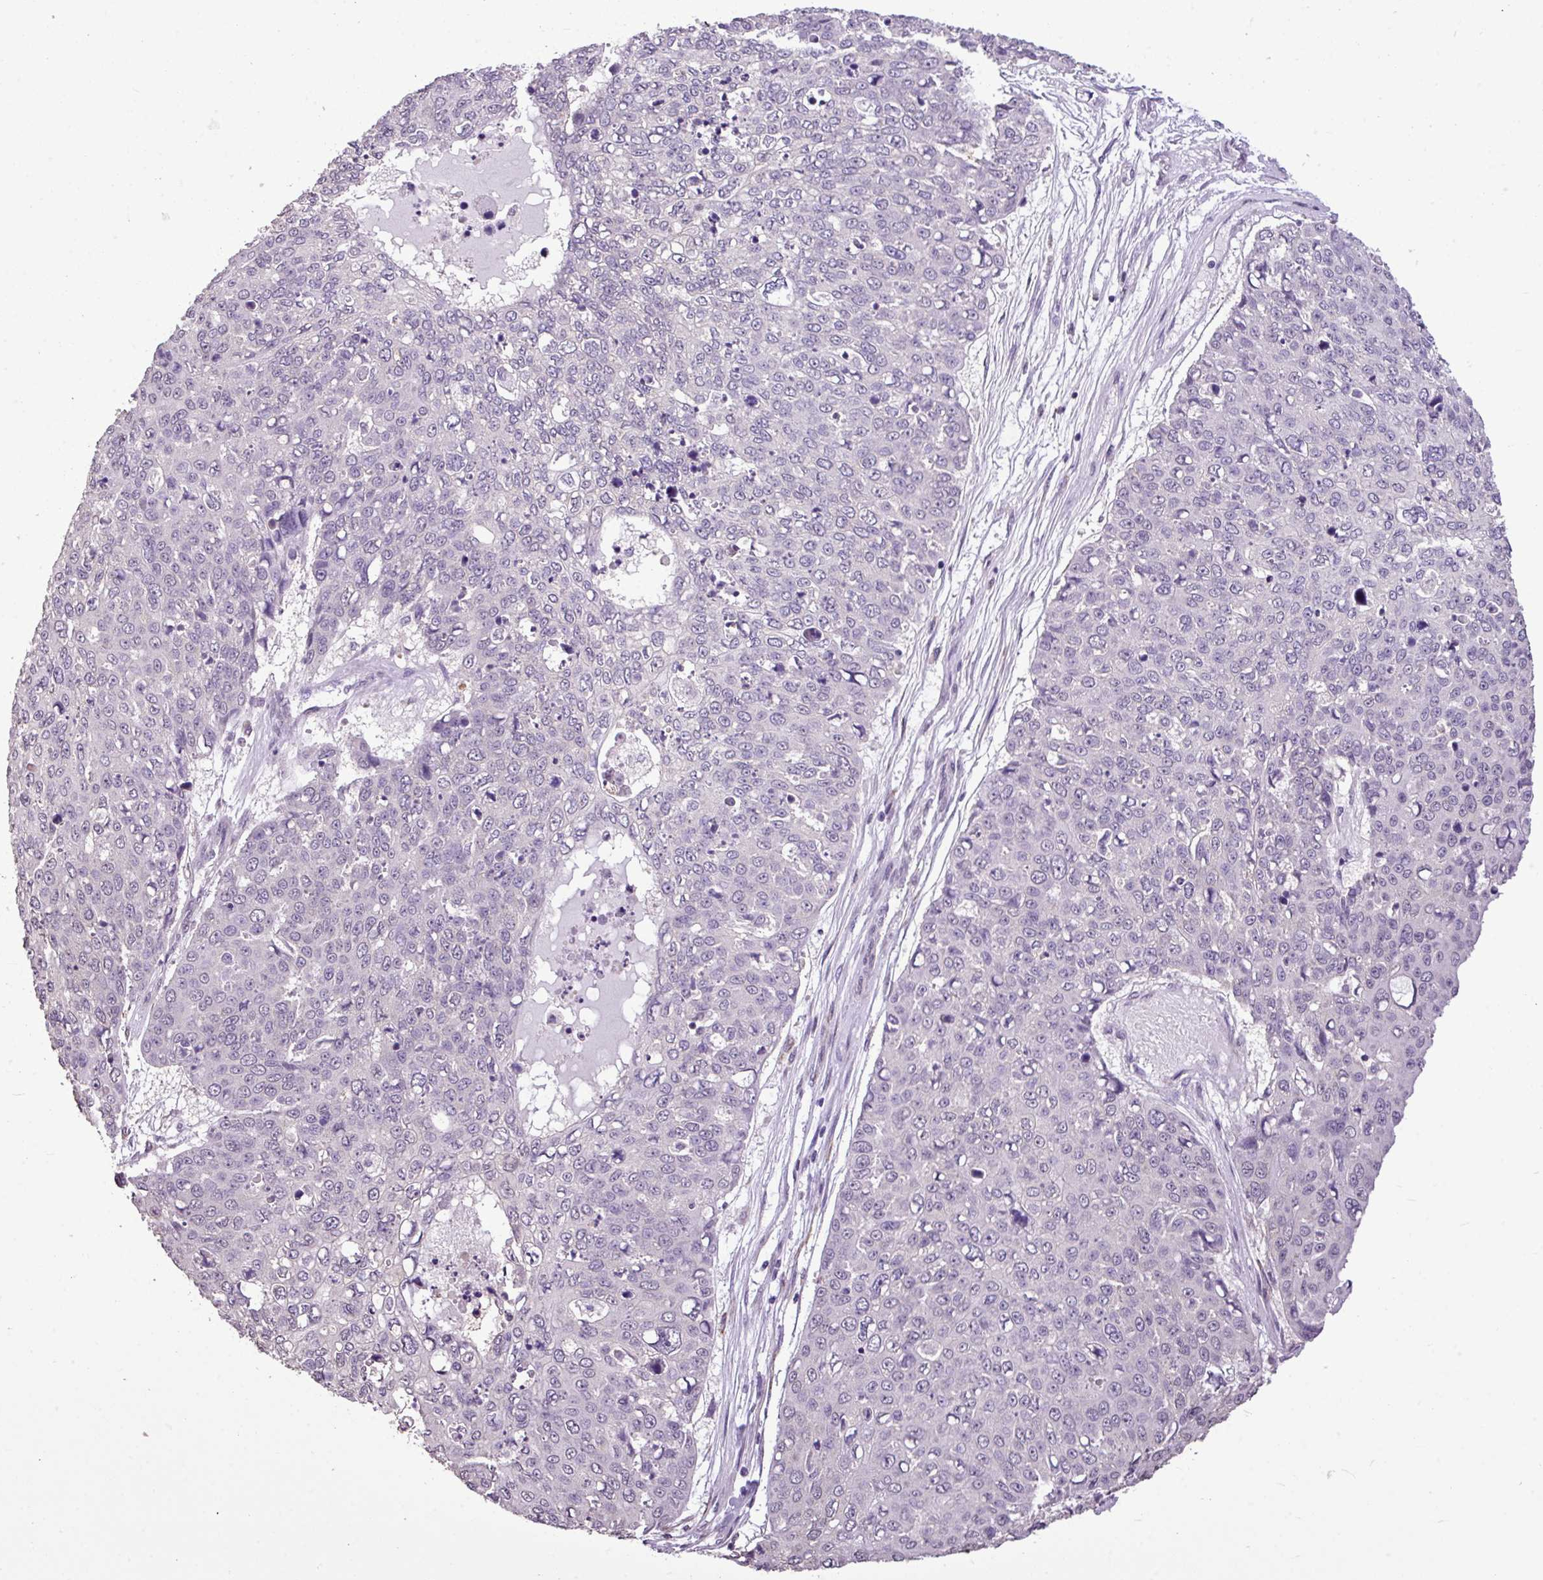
{"staining": {"intensity": "negative", "quantity": "none", "location": "none"}, "tissue": "skin cancer", "cell_type": "Tumor cells", "image_type": "cancer", "snomed": [{"axis": "morphology", "description": "Squamous cell carcinoma, NOS"}, {"axis": "topography", "description": "Skin"}], "caption": "Human skin cancer stained for a protein using IHC reveals no positivity in tumor cells.", "gene": "ALDH2", "patient": {"sex": "male", "age": 71}}